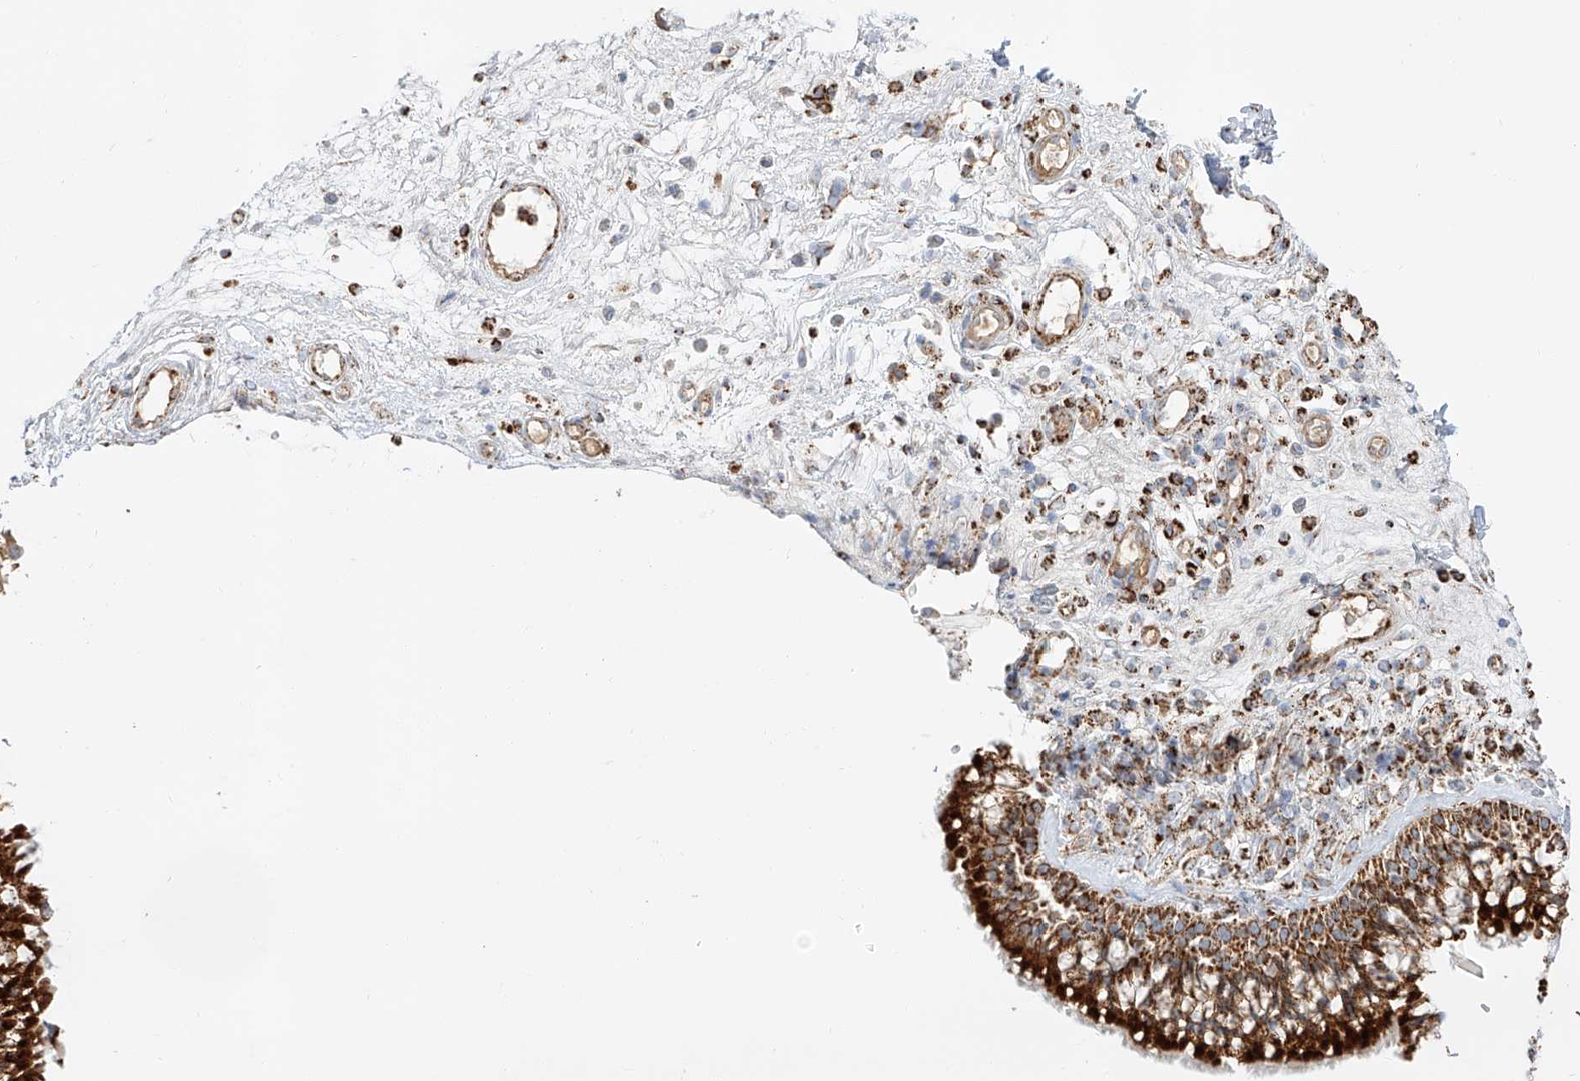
{"staining": {"intensity": "strong", "quantity": ">75%", "location": "cytoplasmic/membranous"}, "tissue": "nasopharynx", "cell_type": "Respiratory epithelial cells", "image_type": "normal", "snomed": [{"axis": "morphology", "description": "Normal tissue, NOS"}, {"axis": "morphology", "description": "Inflammation, NOS"}, {"axis": "morphology", "description": "Malignant melanoma, Metastatic site"}, {"axis": "topography", "description": "Nasopharynx"}], "caption": "Nasopharynx stained for a protein (brown) reveals strong cytoplasmic/membranous positive expression in approximately >75% of respiratory epithelial cells.", "gene": "TTC27", "patient": {"sex": "male", "age": 70}}